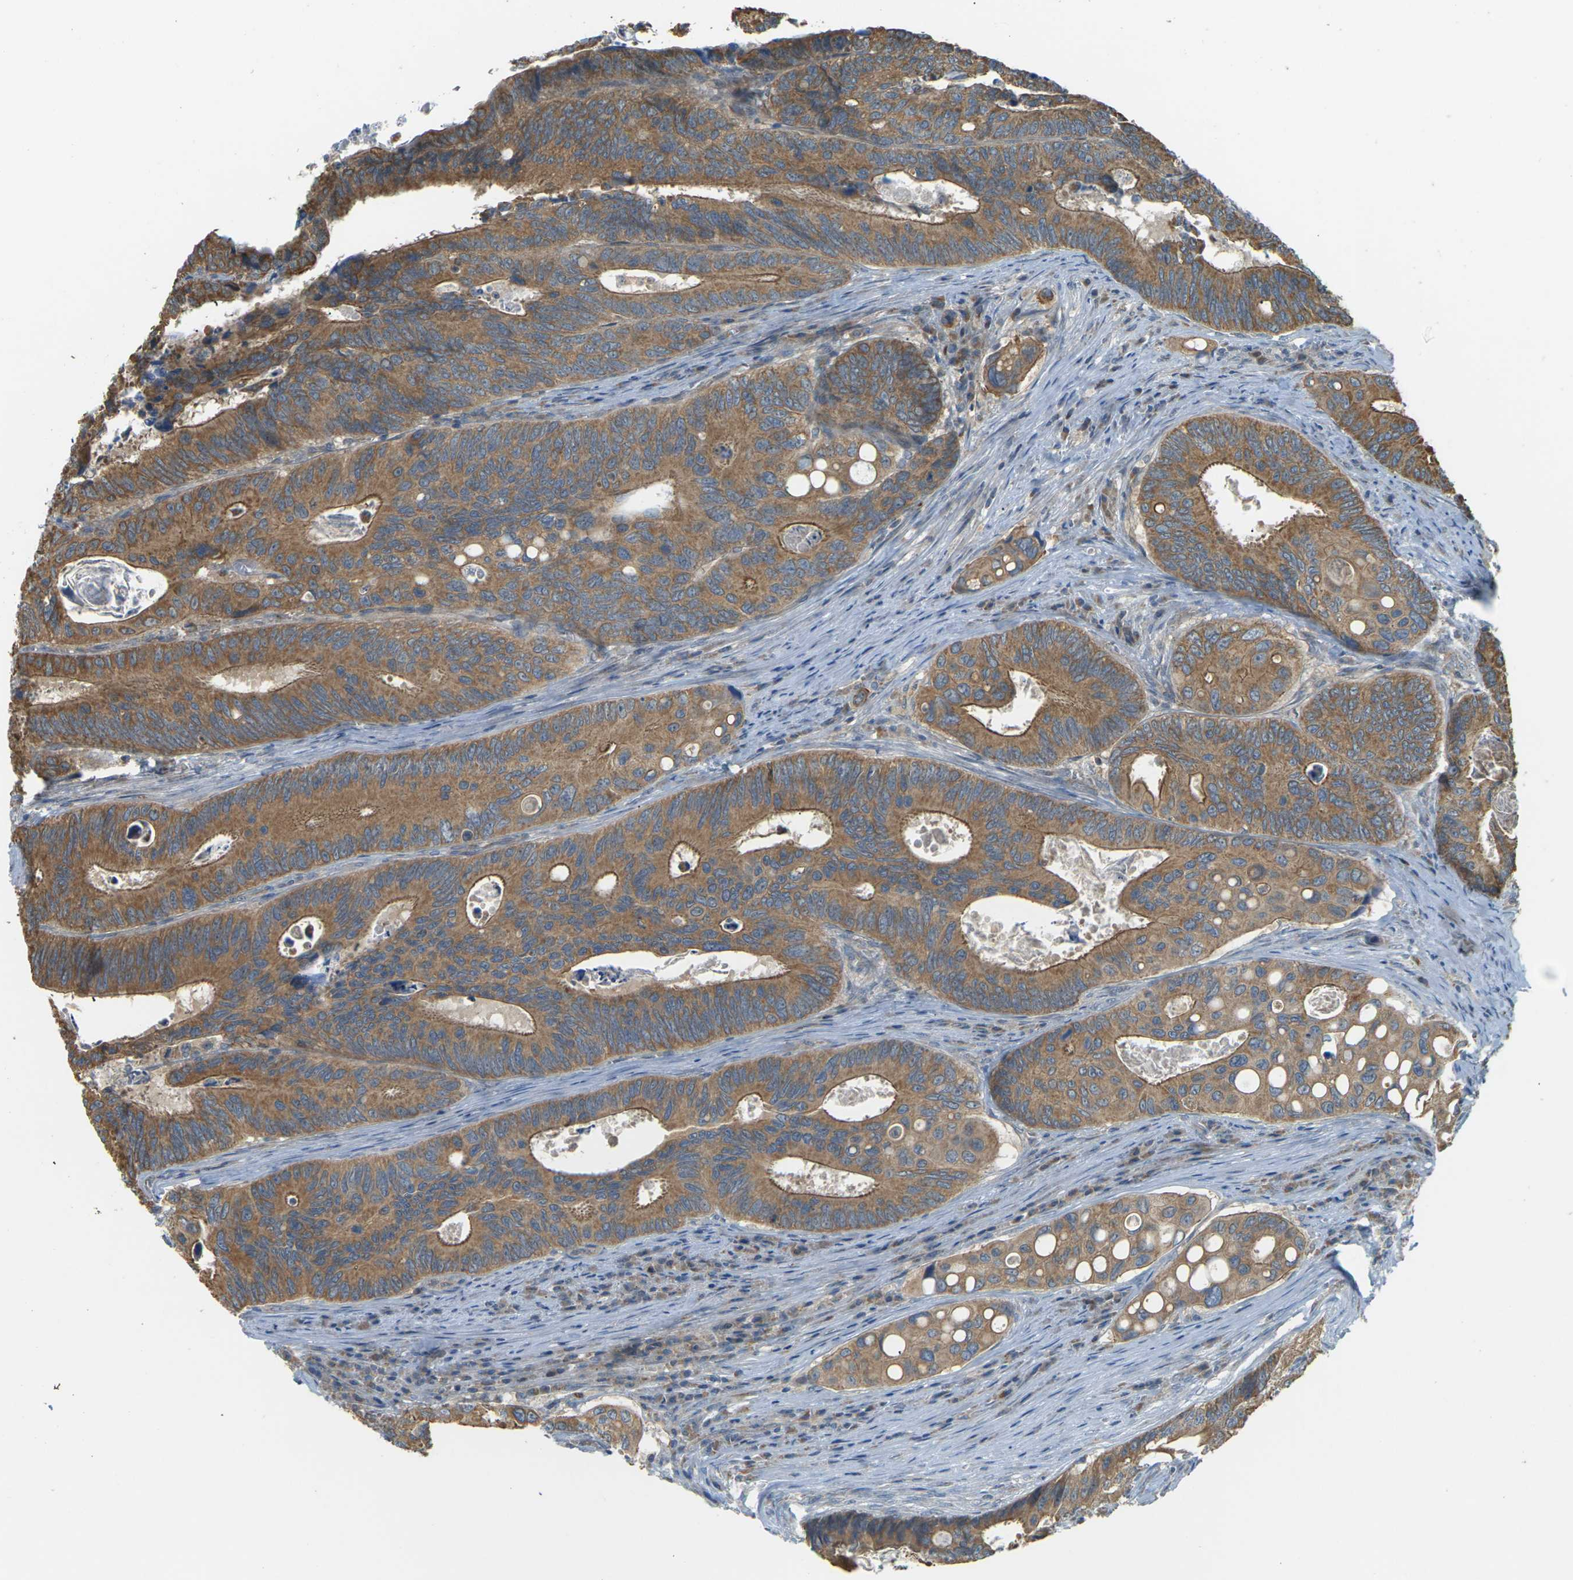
{"staining": {"intensity": "moderate", "quantity": ">75%", "location": "cytoplasmic/membranous"}, "tissue": "colorectal cancer", "cell_type": "Tumor cells", "image_type": "cancer", "snomed": [{"axis": "morphology", "description": "Inflammation, NOS"}, {"axis": "morphology", "description": "Adenocarcinoma, NOS"}, {"axis": "topography", "description": "Colon"}], "caption": "Immunohistochemical staining of adenocarcinoma (colorectal) displays medium levels of moderate cytoplasmic/membranous protein positivity in approximately >75% of tumor cells. (DAB (3,3'-diaminobenzidine) = brown stain, brightfield microscopy at high magnification).", "gene": "KSR1", "patient": {"sex": "male", "age": 72}}